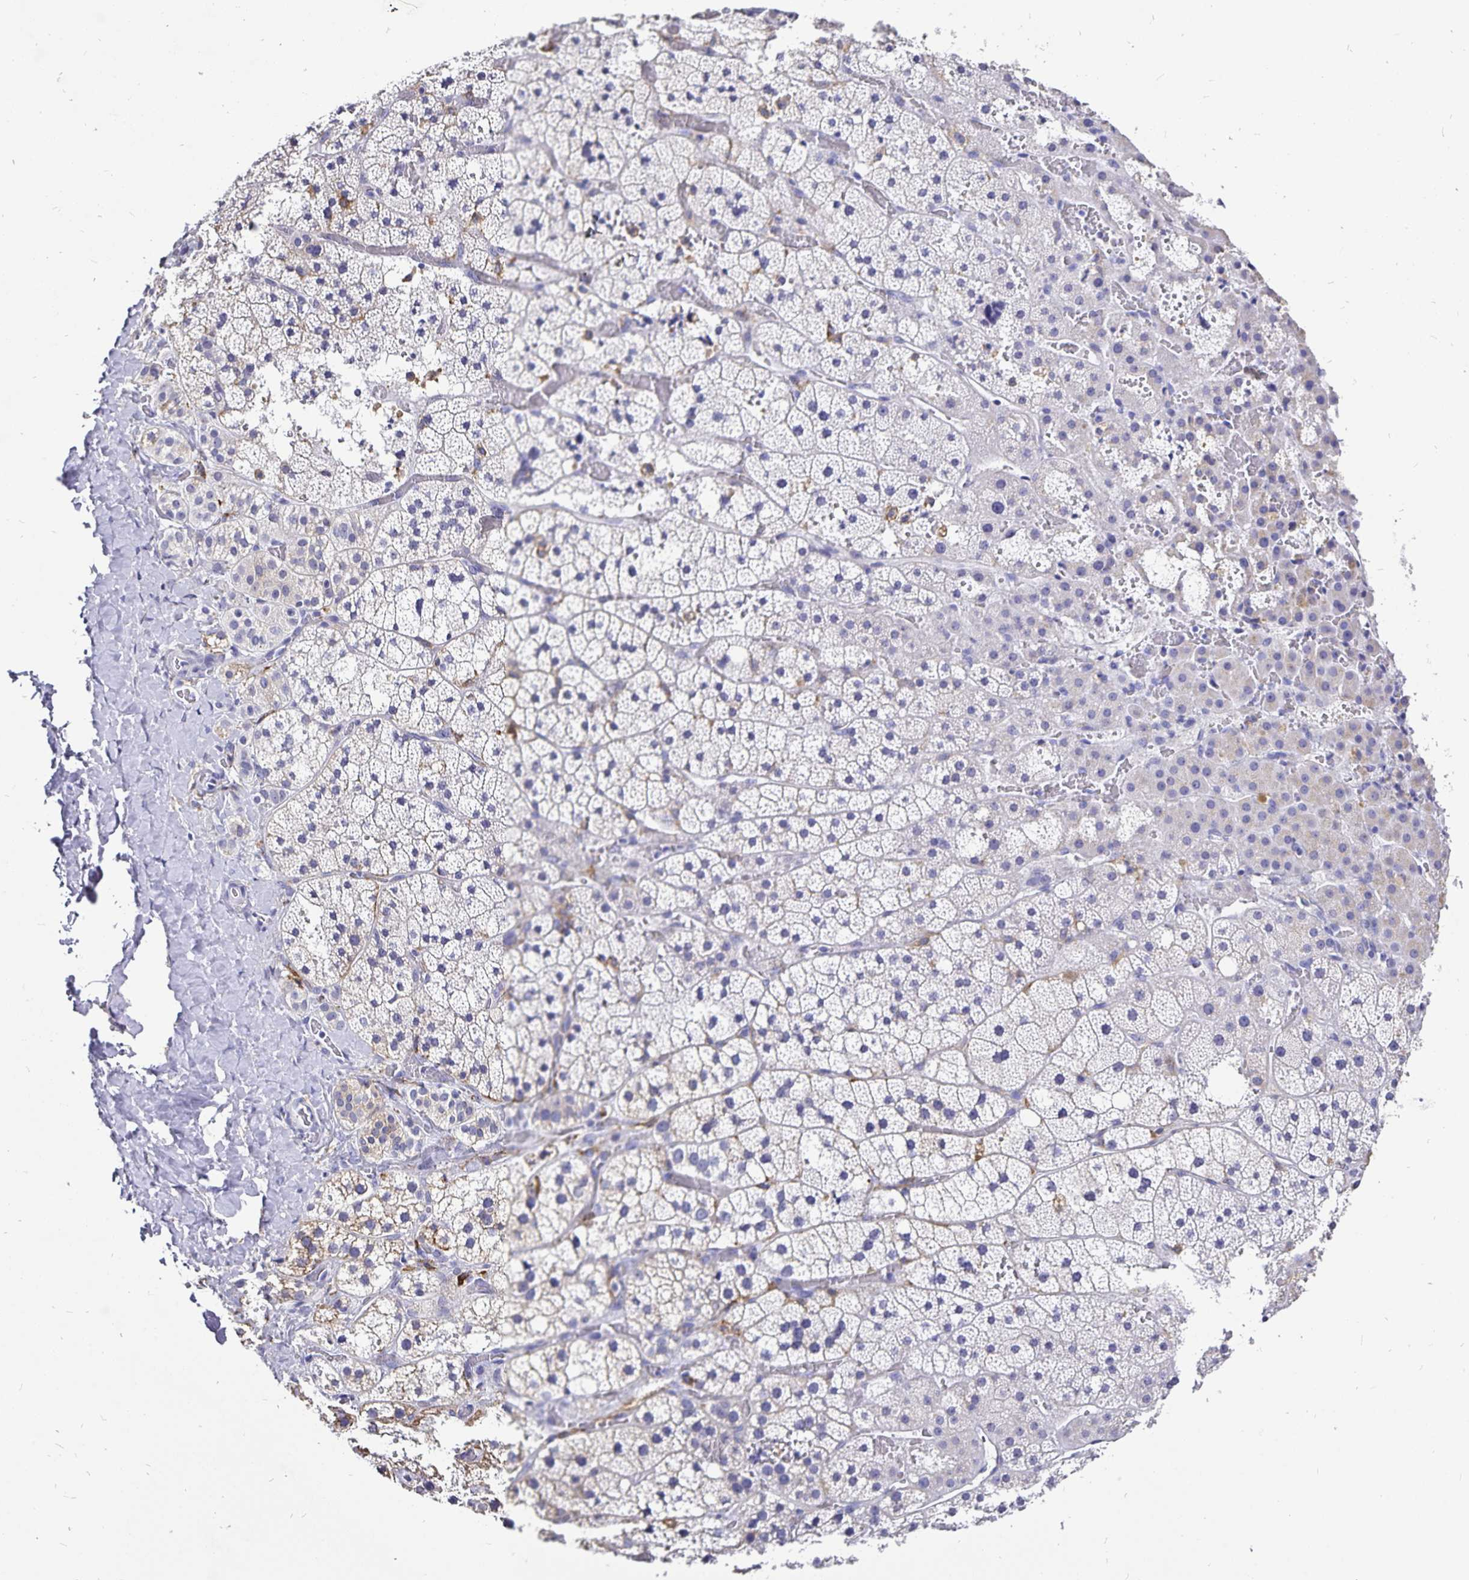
{"staining": {"intensity": "moderate", "quantity": "<25%", "location": "cytoplasmic/membranous"}, "tissue": "adrenal gland", "cell_type": "Glandular cells", "image_type": "normal", "snomed": [{"axis": "morphology", "description": "Normal tissue, NOS"}, {"axis": "topography", "description": "Adrenal gland"}], "caption": "This histopathology image exhibits immunohistochemistry staining of normal human adrenal gland, with low moderate cytoplasmic/membranous expression in about <25% of glandular cells.", "gene": "PLAC1", "patient": {"sex": "male", "age": 53}}